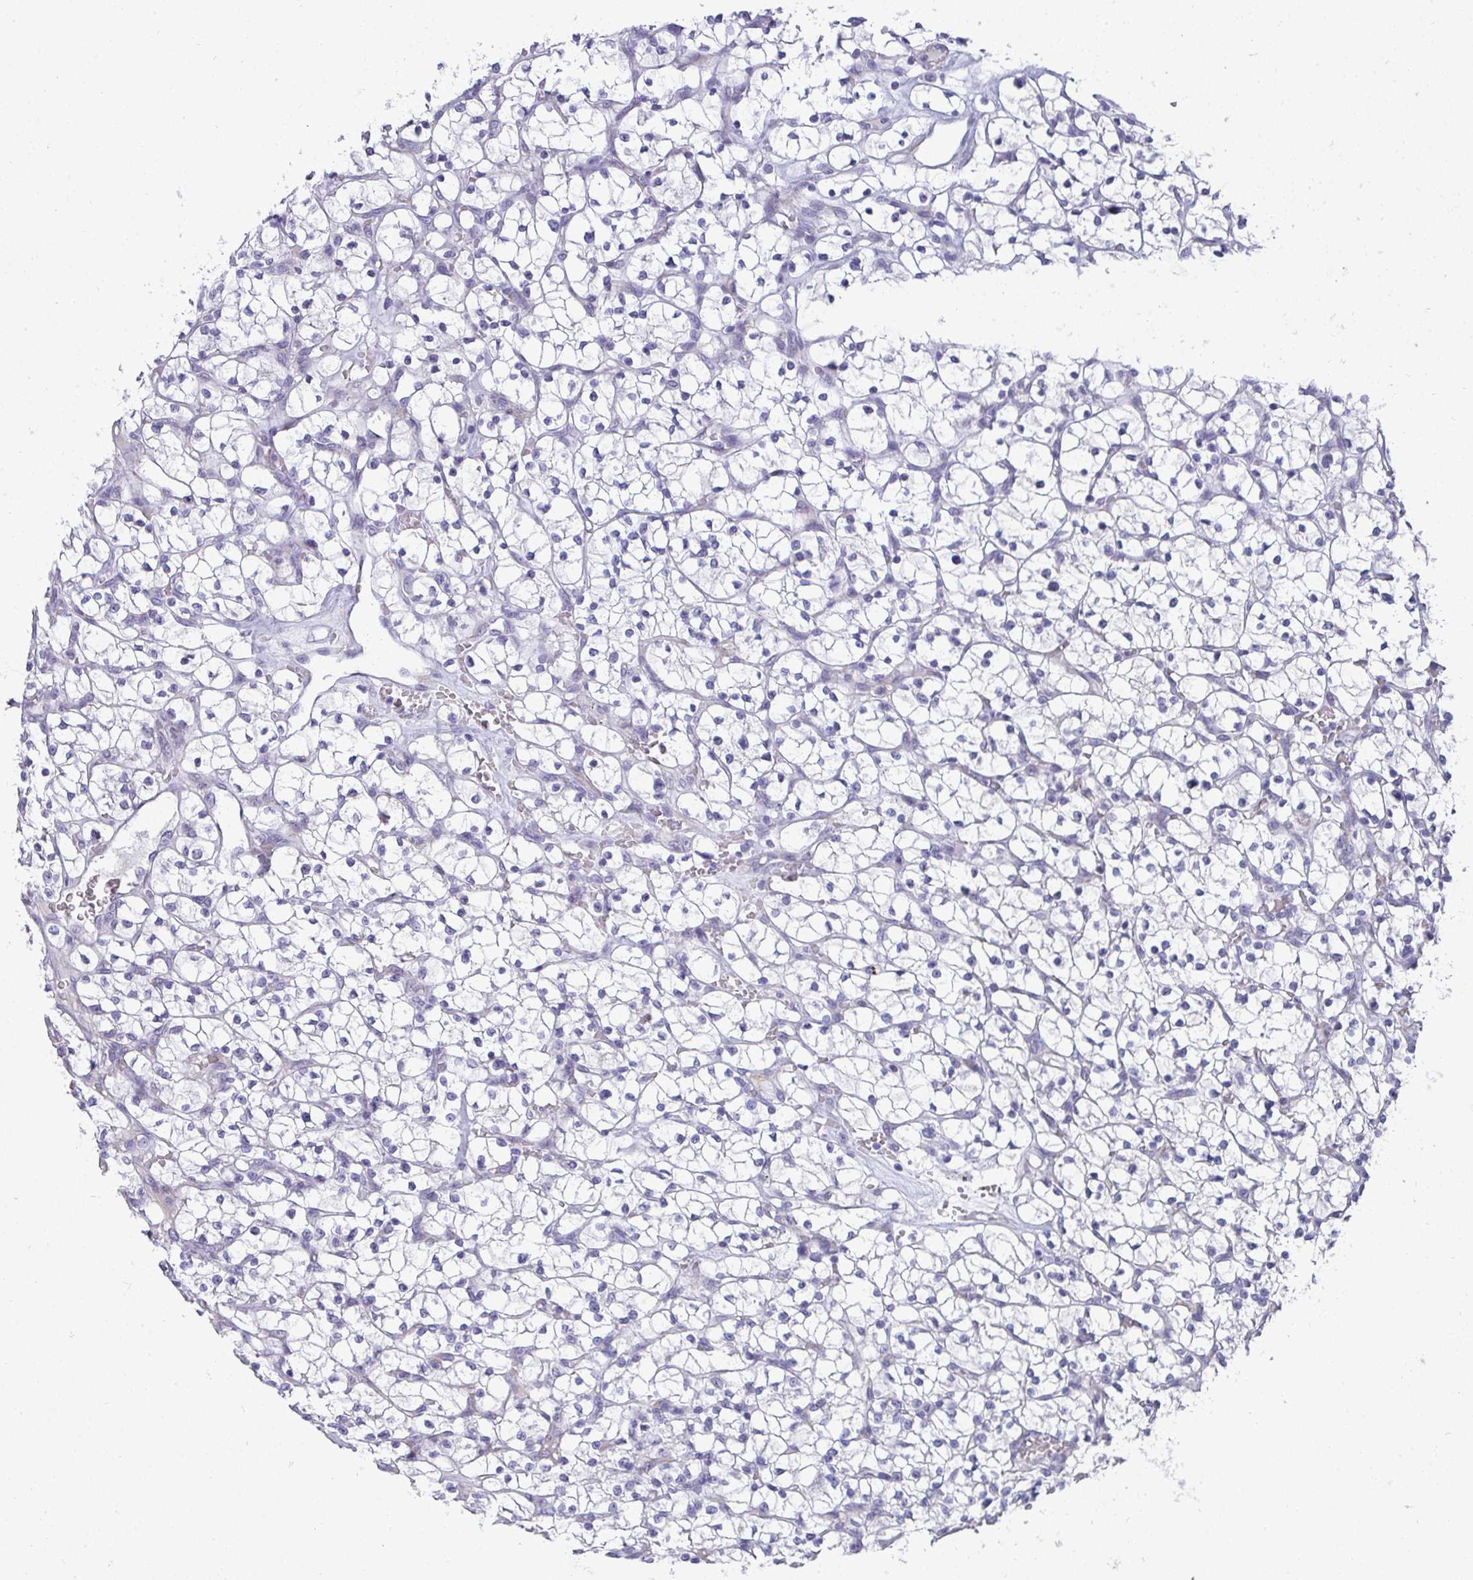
{"staining": {"intensity": "negative", "quantity": "none", "location": "none"}, "tissue": "renal cancer", "cell_type": "Tumor cells", "image_type": "cancer", "snomed": [{"axis": "morphology", "description": "Adenocarcinoma, NOS"}, {"axis": "topography", "description": "Kidney"}], "caption": "The image exhibits no staining of tumor cells in renal adenocarcinoma.", "gene": "AK5", "patient": {"sex": "female", "age": 64}}